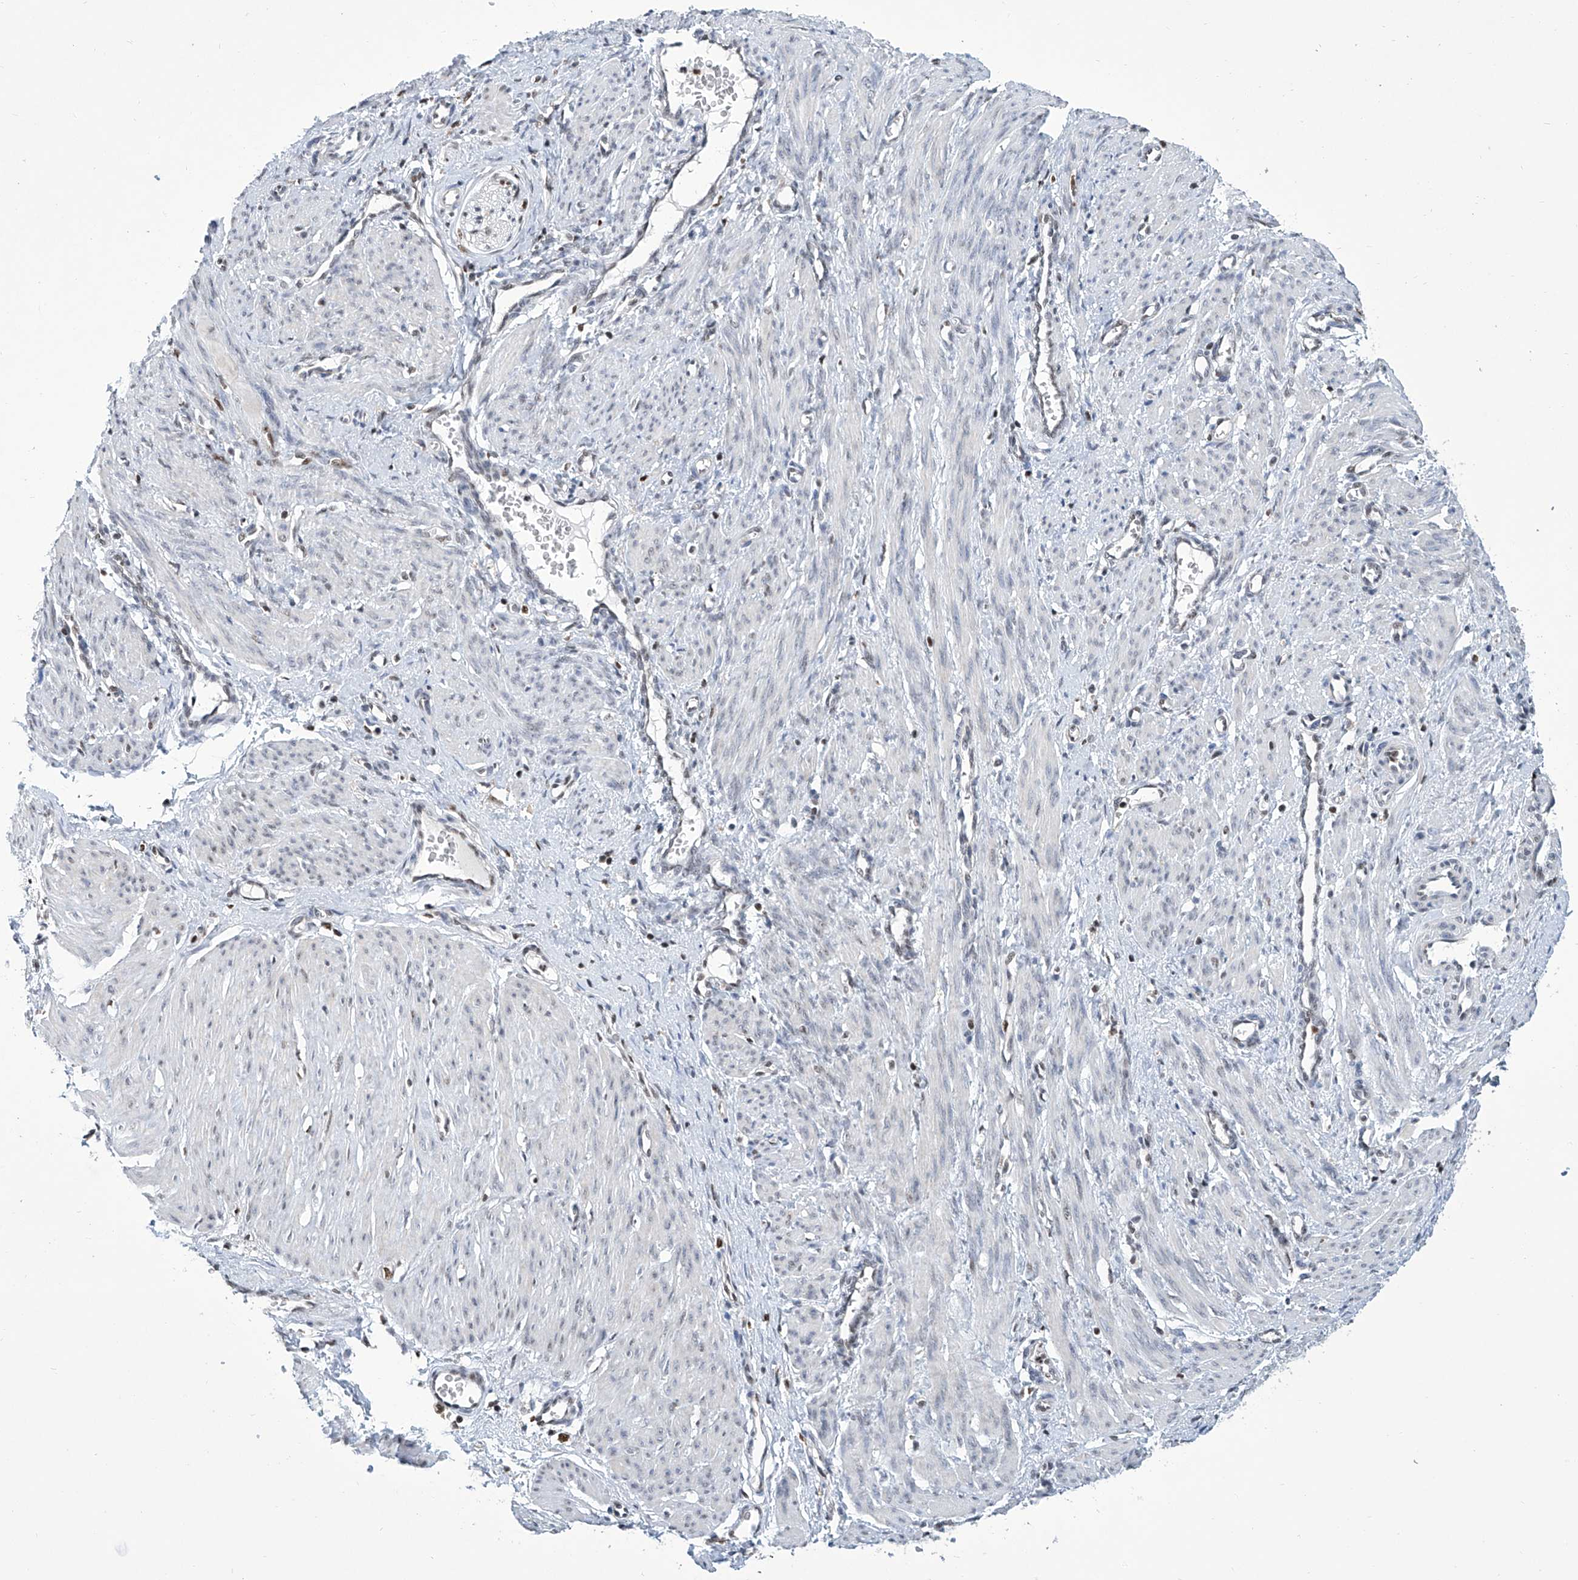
{"staining": {"intensity": "negative", "quantity": "none", "location": "none"}, "tissue": "smooth muscle", "cell_type": "Smooth muscle cells", "image_type": "normal", "snomed": [{"axis": "morphology", "description": "Normal tissue, NOS"}, {"axis": "topography", "description": "Endometrium"}], "caption": "Human smooth muscle stained for a protein using IHC demonstrates no staining in smooth muscle cells.", "gene": "SREBF2", "patient": {"sex": "female", "age": 33}}